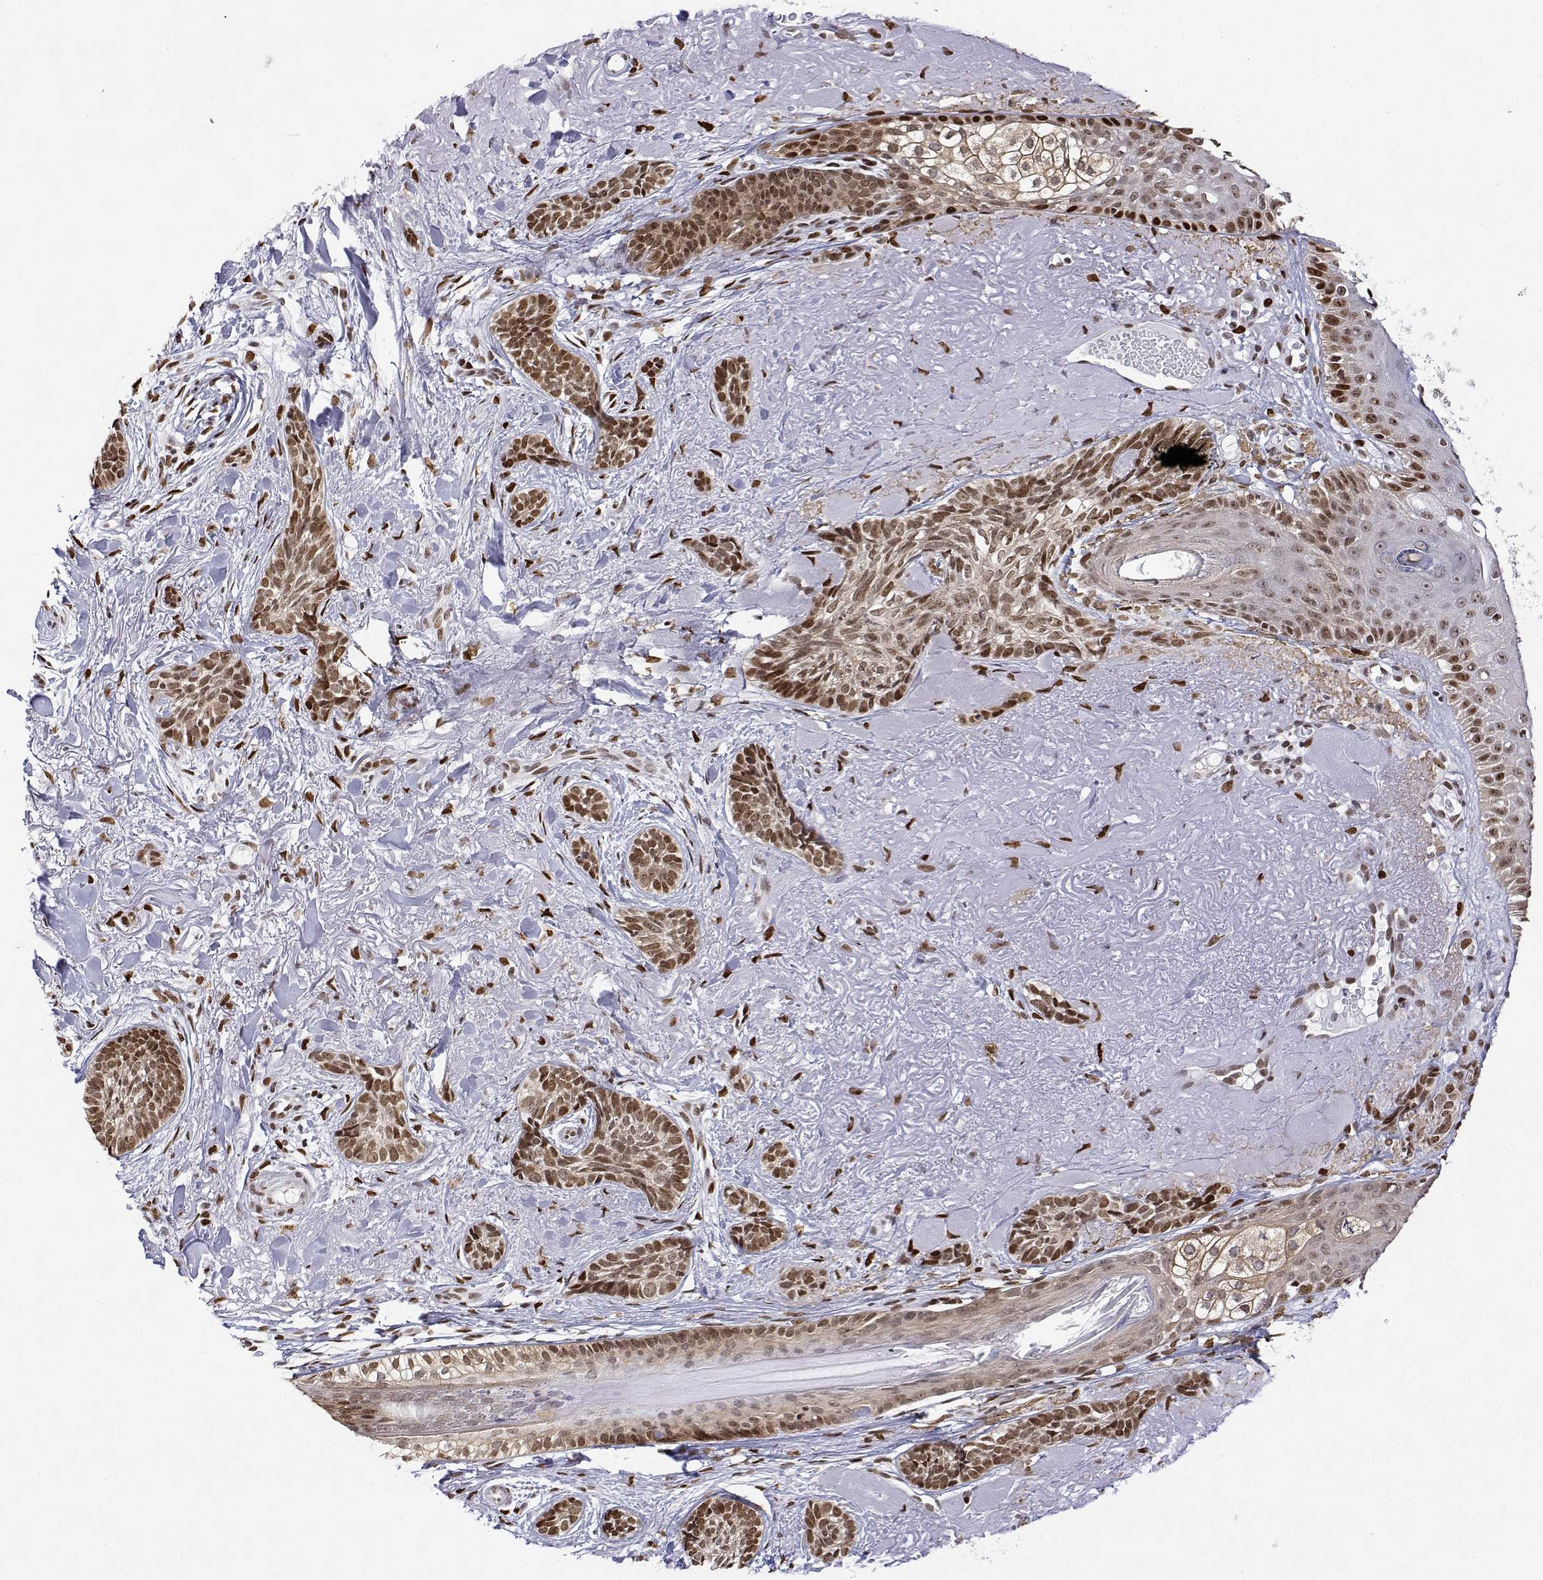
{"staining": {"intensity": "moderate", "quantity": ">75%", "location": "nuclear"}, "tissue": "skin cancer", "cell_type": "Tumor cells", "image_type": "cancer", "snomed": [{"axis": "morphology", "description": "Basal cell carcinoma"}, {"axis": "morphology", "description": "BCC, high aggressive"}, {"axis": "topography", "description": "Skin"}], "caption": "Approximately >75% of tumor cells in skin cancer exhibit moderate nuclear protein staining as visualized by brown immunohistochemical staining.", "gene": "XPC", "patient": {"sex": "female", "age": 79}}